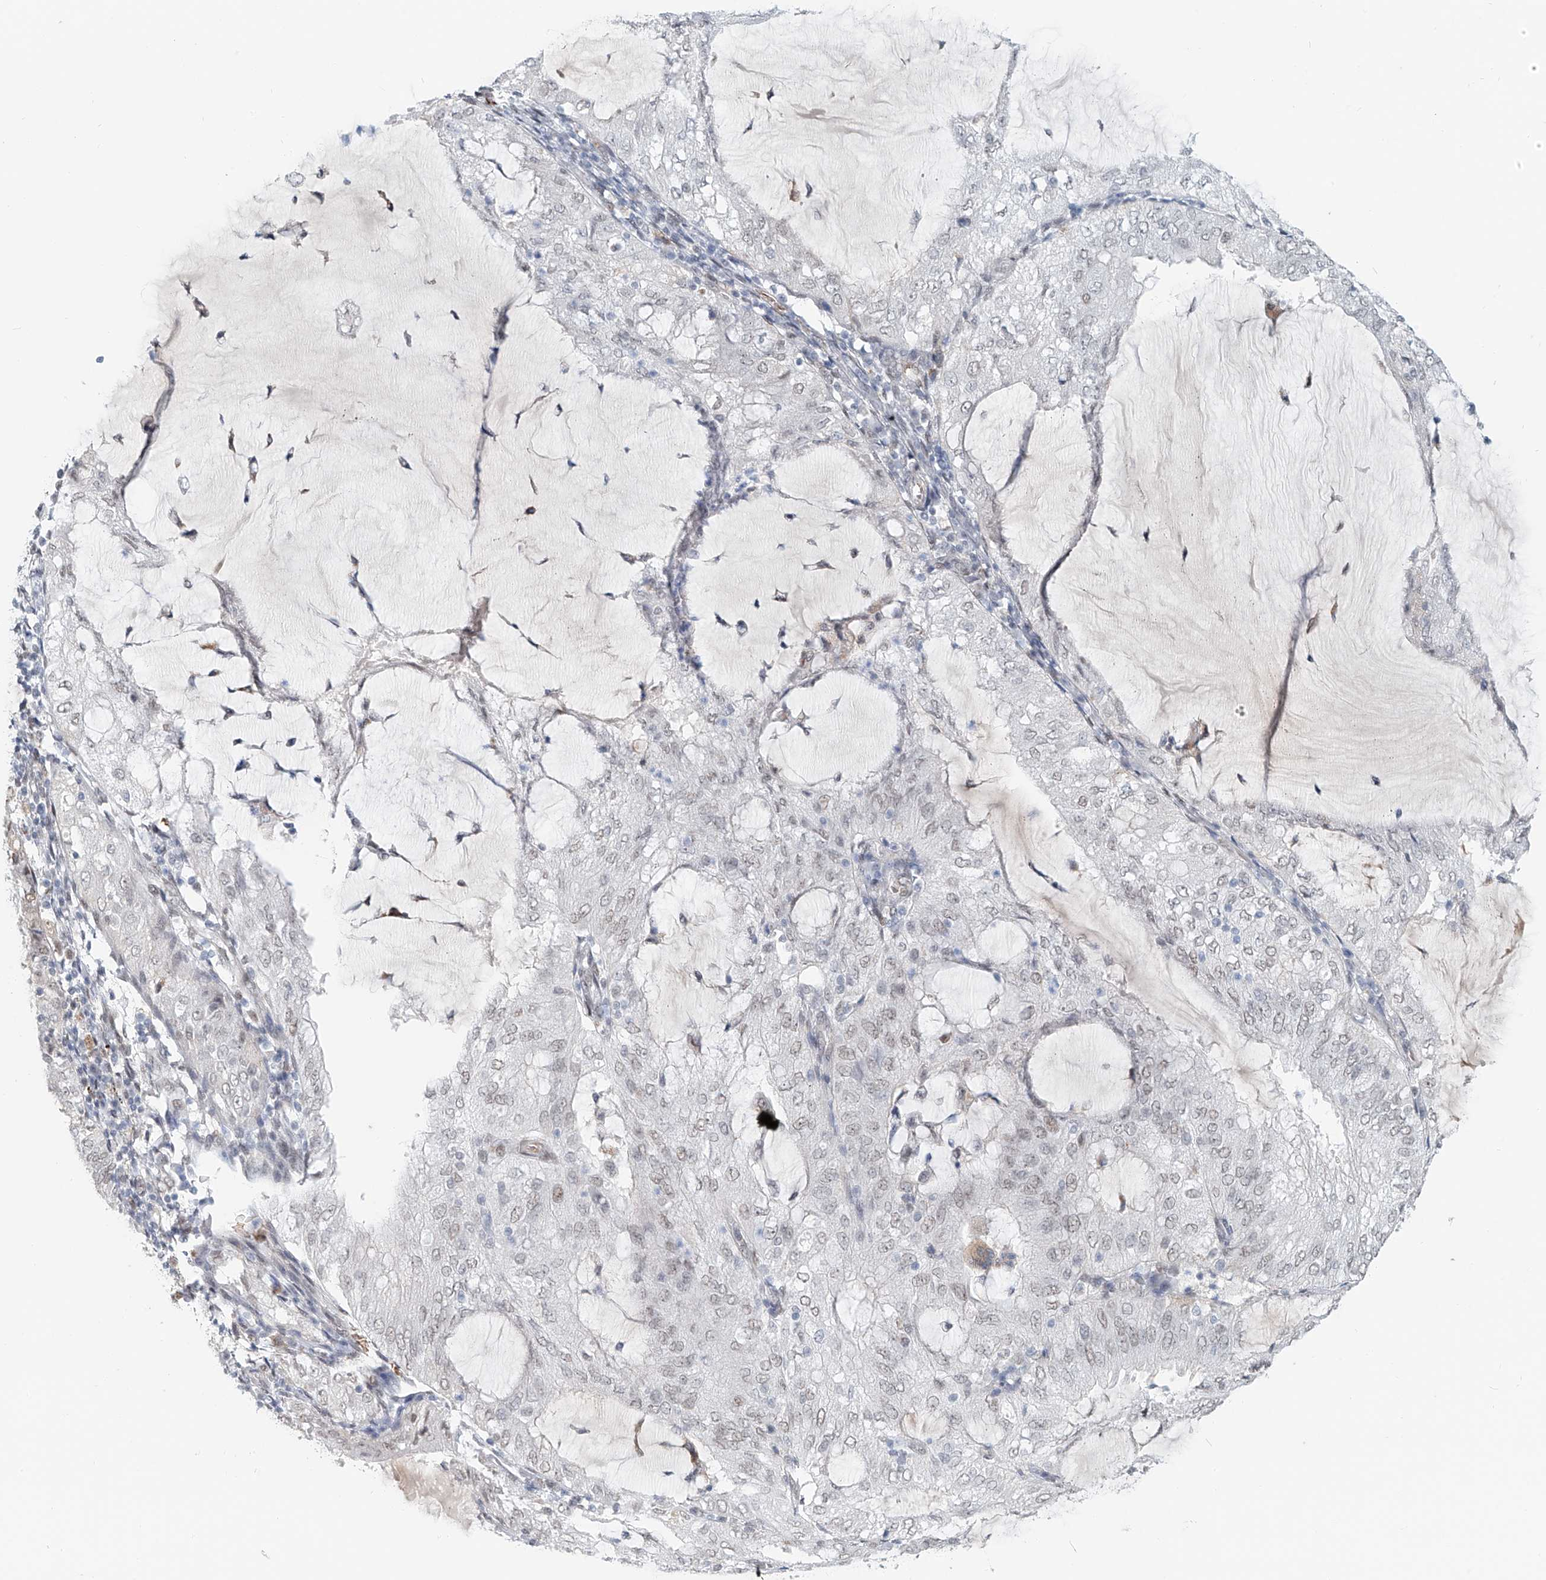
{"staining": {"intensity": "negative", "quantity": "none", "location": "none"}, "tissue": "endometrial cancer", "cell_type": "Tumor cells", "image_type": "cancer", "snomed": [{"axis": "morphology", "description": "Adenocarcinoma, NOS"}, {"axis": "topography", "description": "Endometrium"}], "caption": "Immunohistochemical staining of human endometrial cancer (adenocarcinoma) reveals no significant expression in tumor cells.", "gene": "SASH1", "patient": {"sex": "female", "age": 81}}